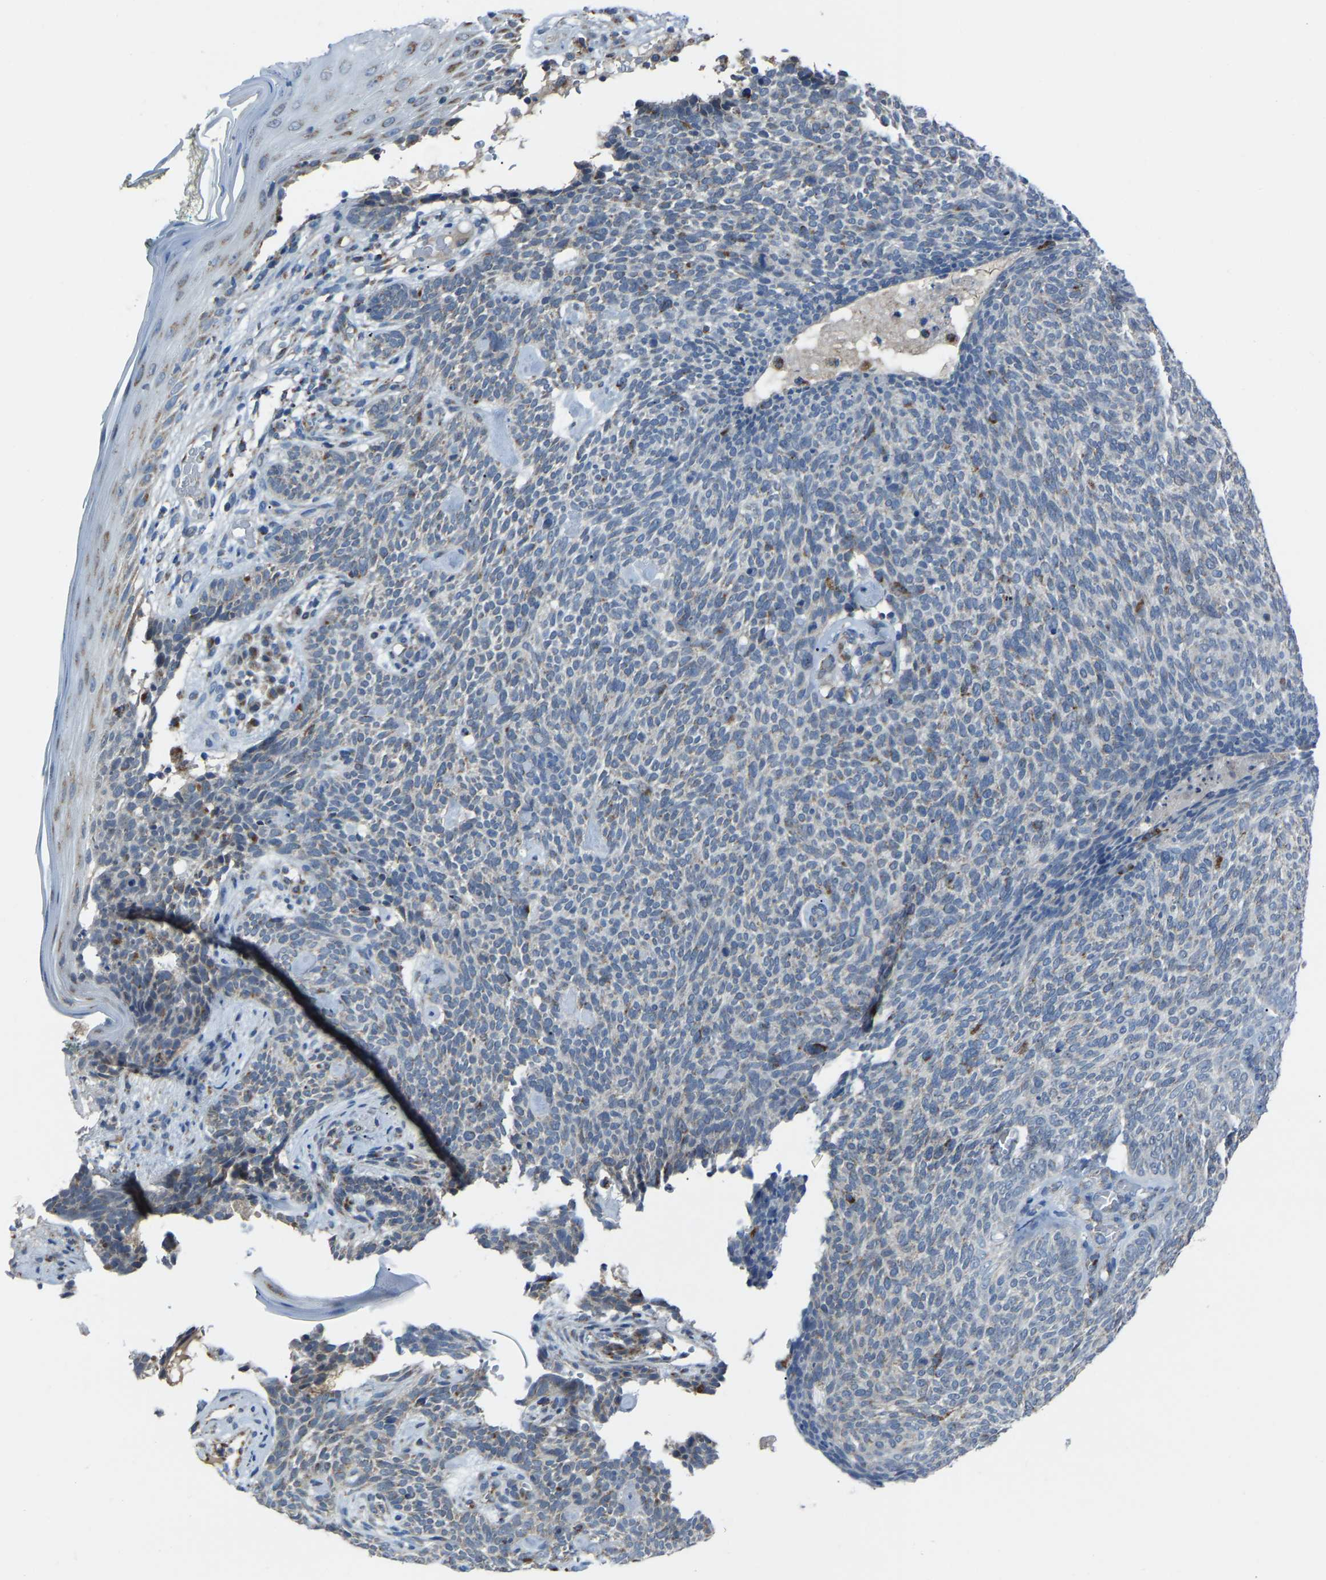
{"staining": {"intensity": "weak", "quantity": "<25%", "location": "cytoplasmic/membranous"}, "tissue": "skin cancer", "cell_type": "Tumor cells", "image_type": "cancer", "snomed": [{"axis": "morphology", "description": "Basal cell carcinoma"}, {"axis": "topography", "description": "Skin"}], "caption": "Human basal cell carcinoma (skin) stained for a protein using immunohistochemistry shows no positivity in tumor cells.", "gene": "CANT1", "patient": {"sex": "female", "age": 84}}